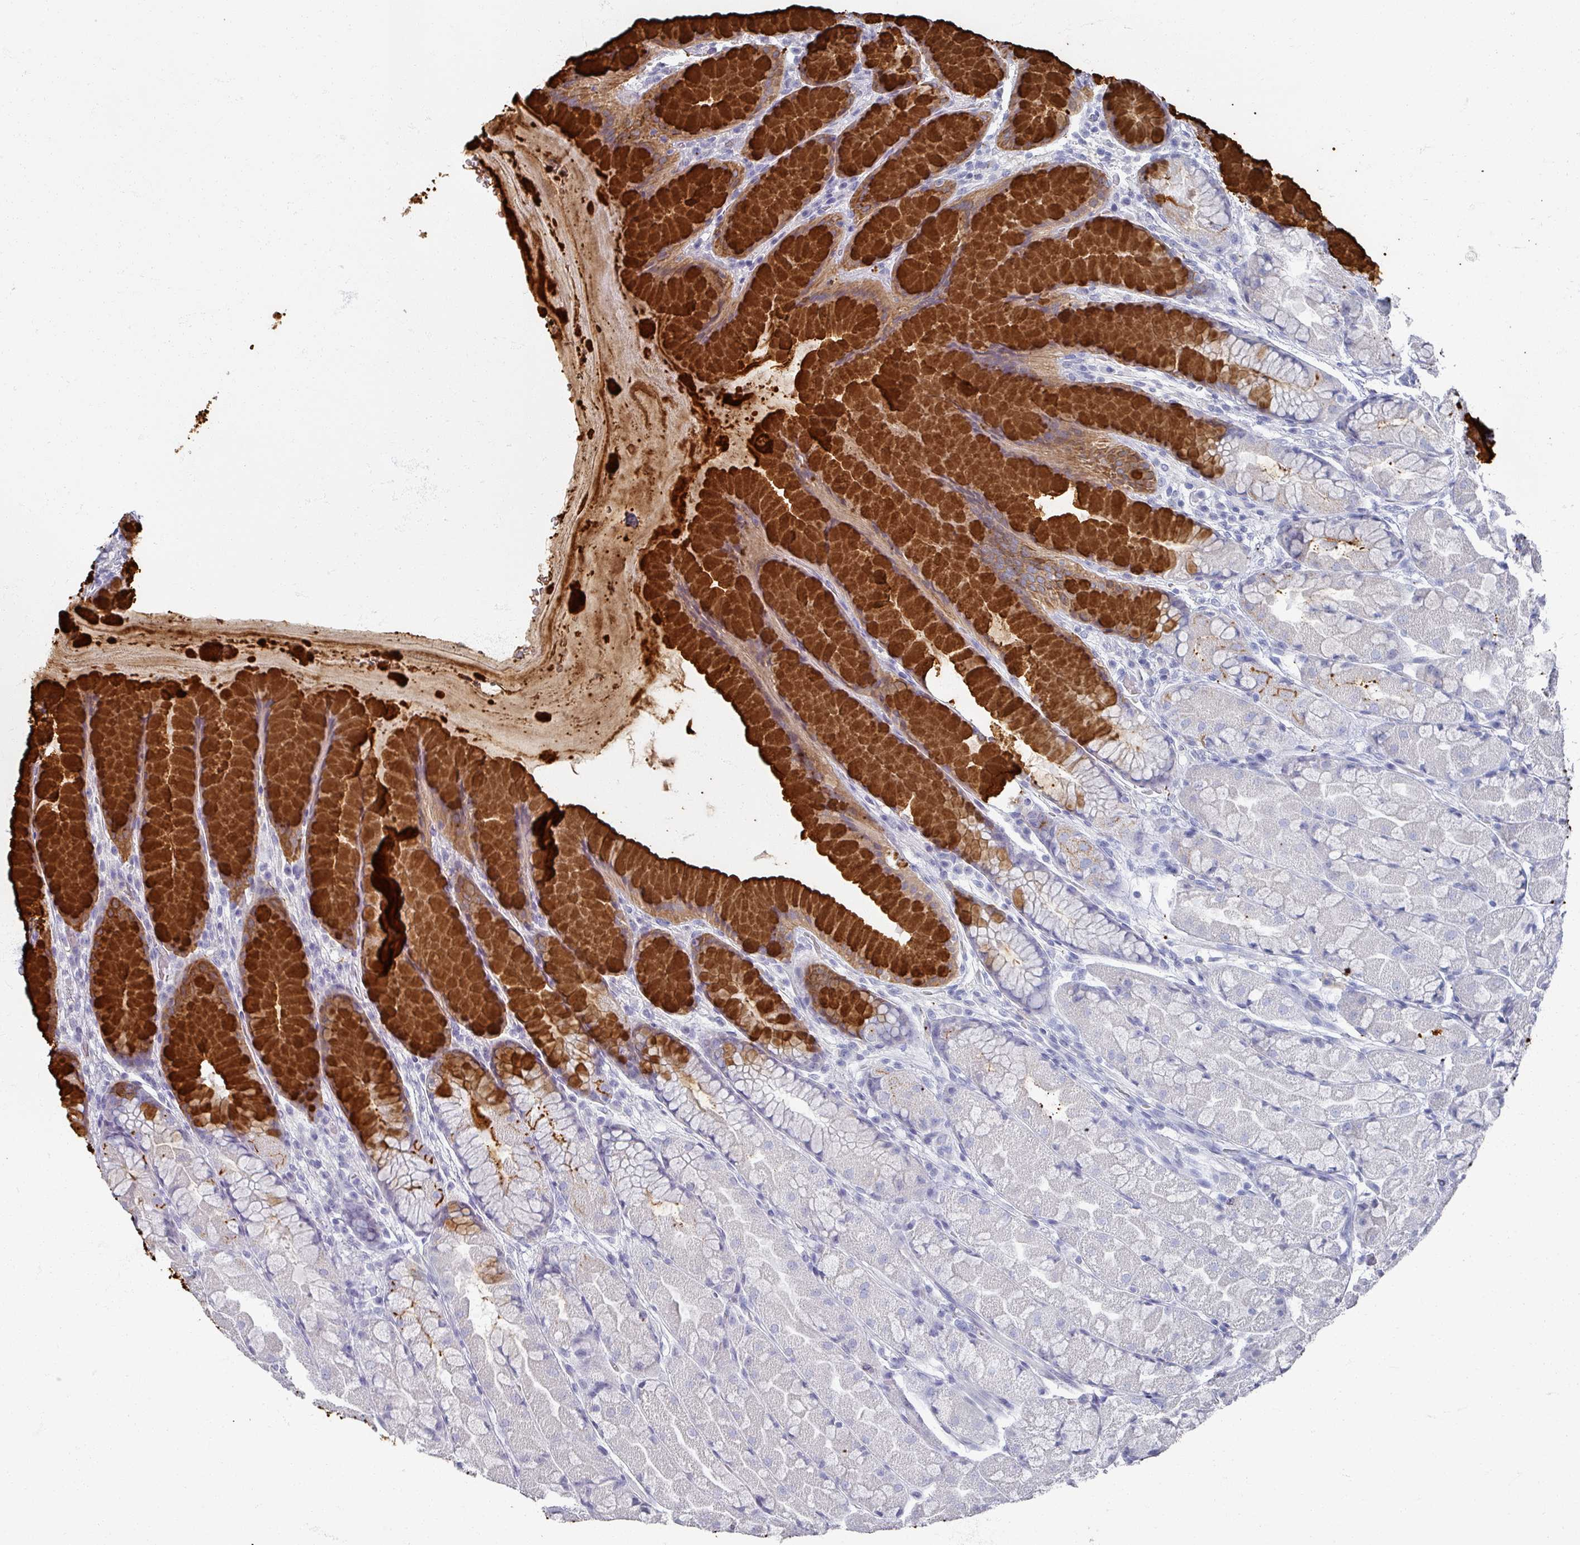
{"staining": {"intensity": "strong", "quantity": "25%-75%", "location": "cytoplasmic/membranous"}, "tissue": "stomach", "cell_type": "Glandular cells", "image_type": "normal", "snomed": [{"axis": "morphology", "description": "Normal tissue, NOS"}, {"axis": "topography", "description": "Stomach"}], "caption": "Stomach stained with DAB (3,3'-diaminobenzidine) immunohistochemistry (IHC) displays high levels of strong cytoplasmic/membranous staining in about 25%-75% of glandular cells.", "gene": "OMG", "patient": {"sex": "male", "age": 57}}